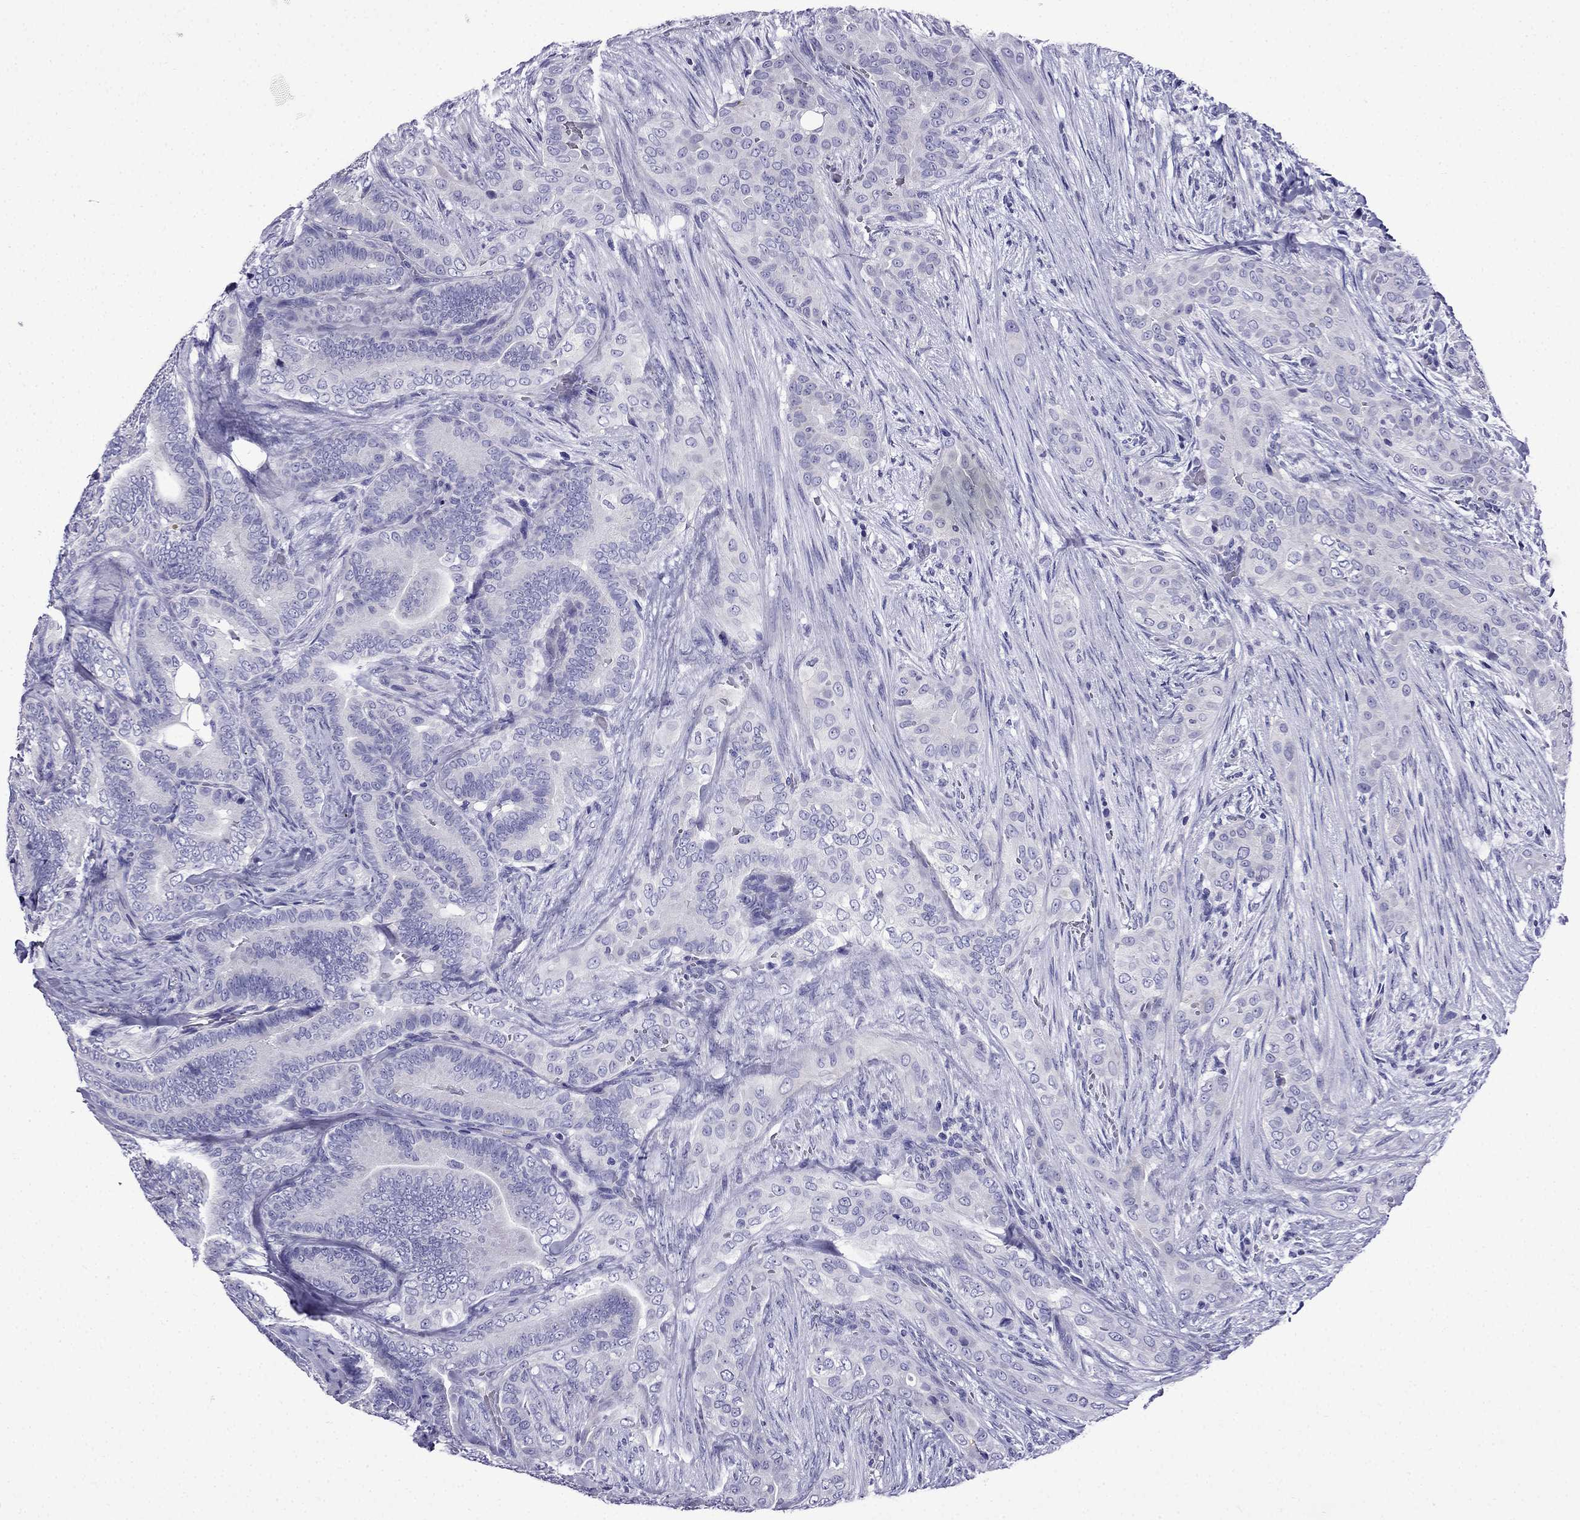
{"staining": {"intensity": "negative", "quantity": "none", "location": "none"}, "tissue": "thyroid cancer", "cell_type": "Tumor cells", "image_type": "cancer", "snomed": [{"axis": "morphology", "description": "Papillary adenocarcinoma, NOS"}, {"axis": "topography", "description": "Thyroid gland"}], "caption": "The IHC photomicrograph has no significant expression in tumor cells of thyroid cancer (papillary adenocarcinoma) tissue.", "gene": "ERC2", "patient": {"sex": "male", "age": 61}}